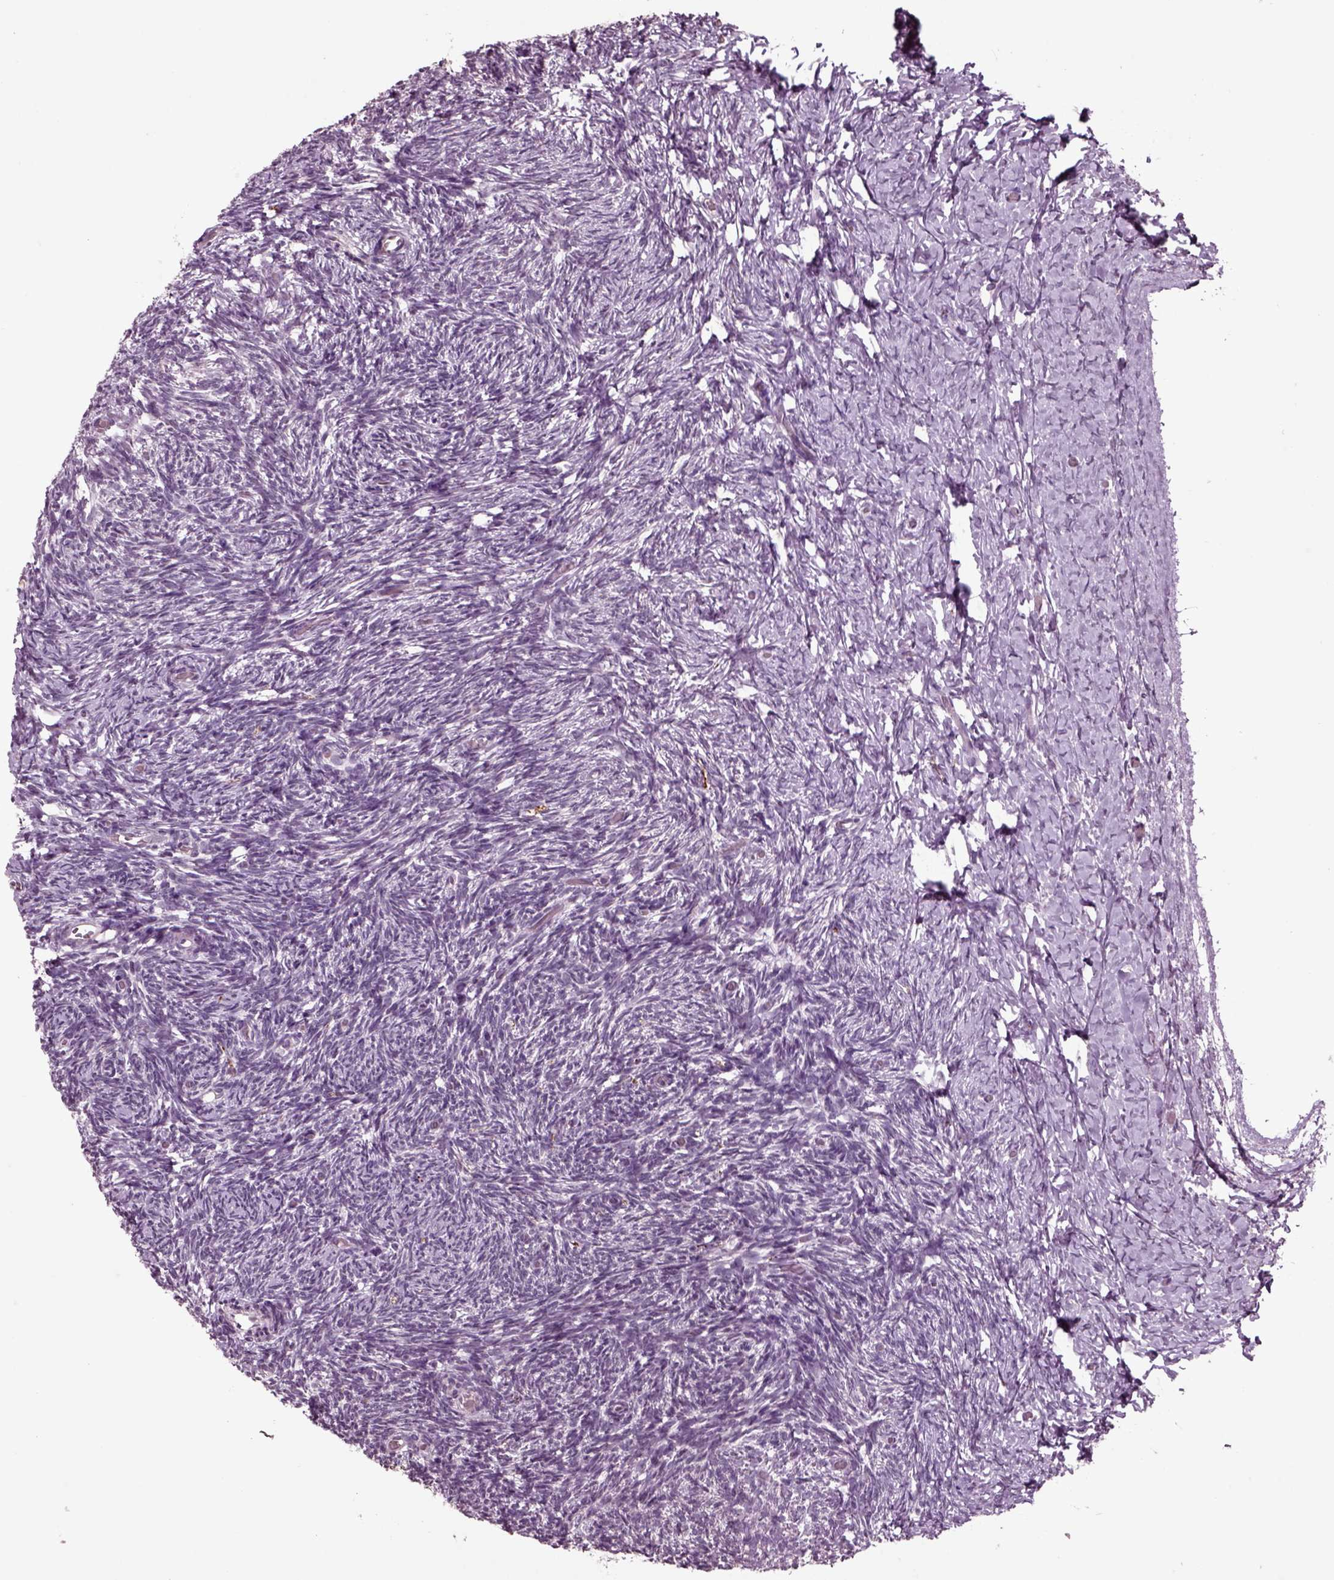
{"staining": {"intensity": "negative", "quantity": "none", "location": "none"}, "tissue": "ovary", "cell_type": "Follicle cells", "image_type": "normal", "snomed": [{"axis": "morphology", "description": "Normal tissue, NOS"}, {"axis": "topography", "description": "Ovary"}], "caption": "Immunohistochemistry (IHC) photomicrograph of unremarkable ovary: ovary stained with DAB (3,3'-diaminobenzidine) displays no significant protein positivity in follicle cells. (Brightfield microscopy of DAB (3,3'-diaminobenzidine) IHC at high magnification).", "gene": "CHGB", "patient": {"sex": "female", "age": 39}}